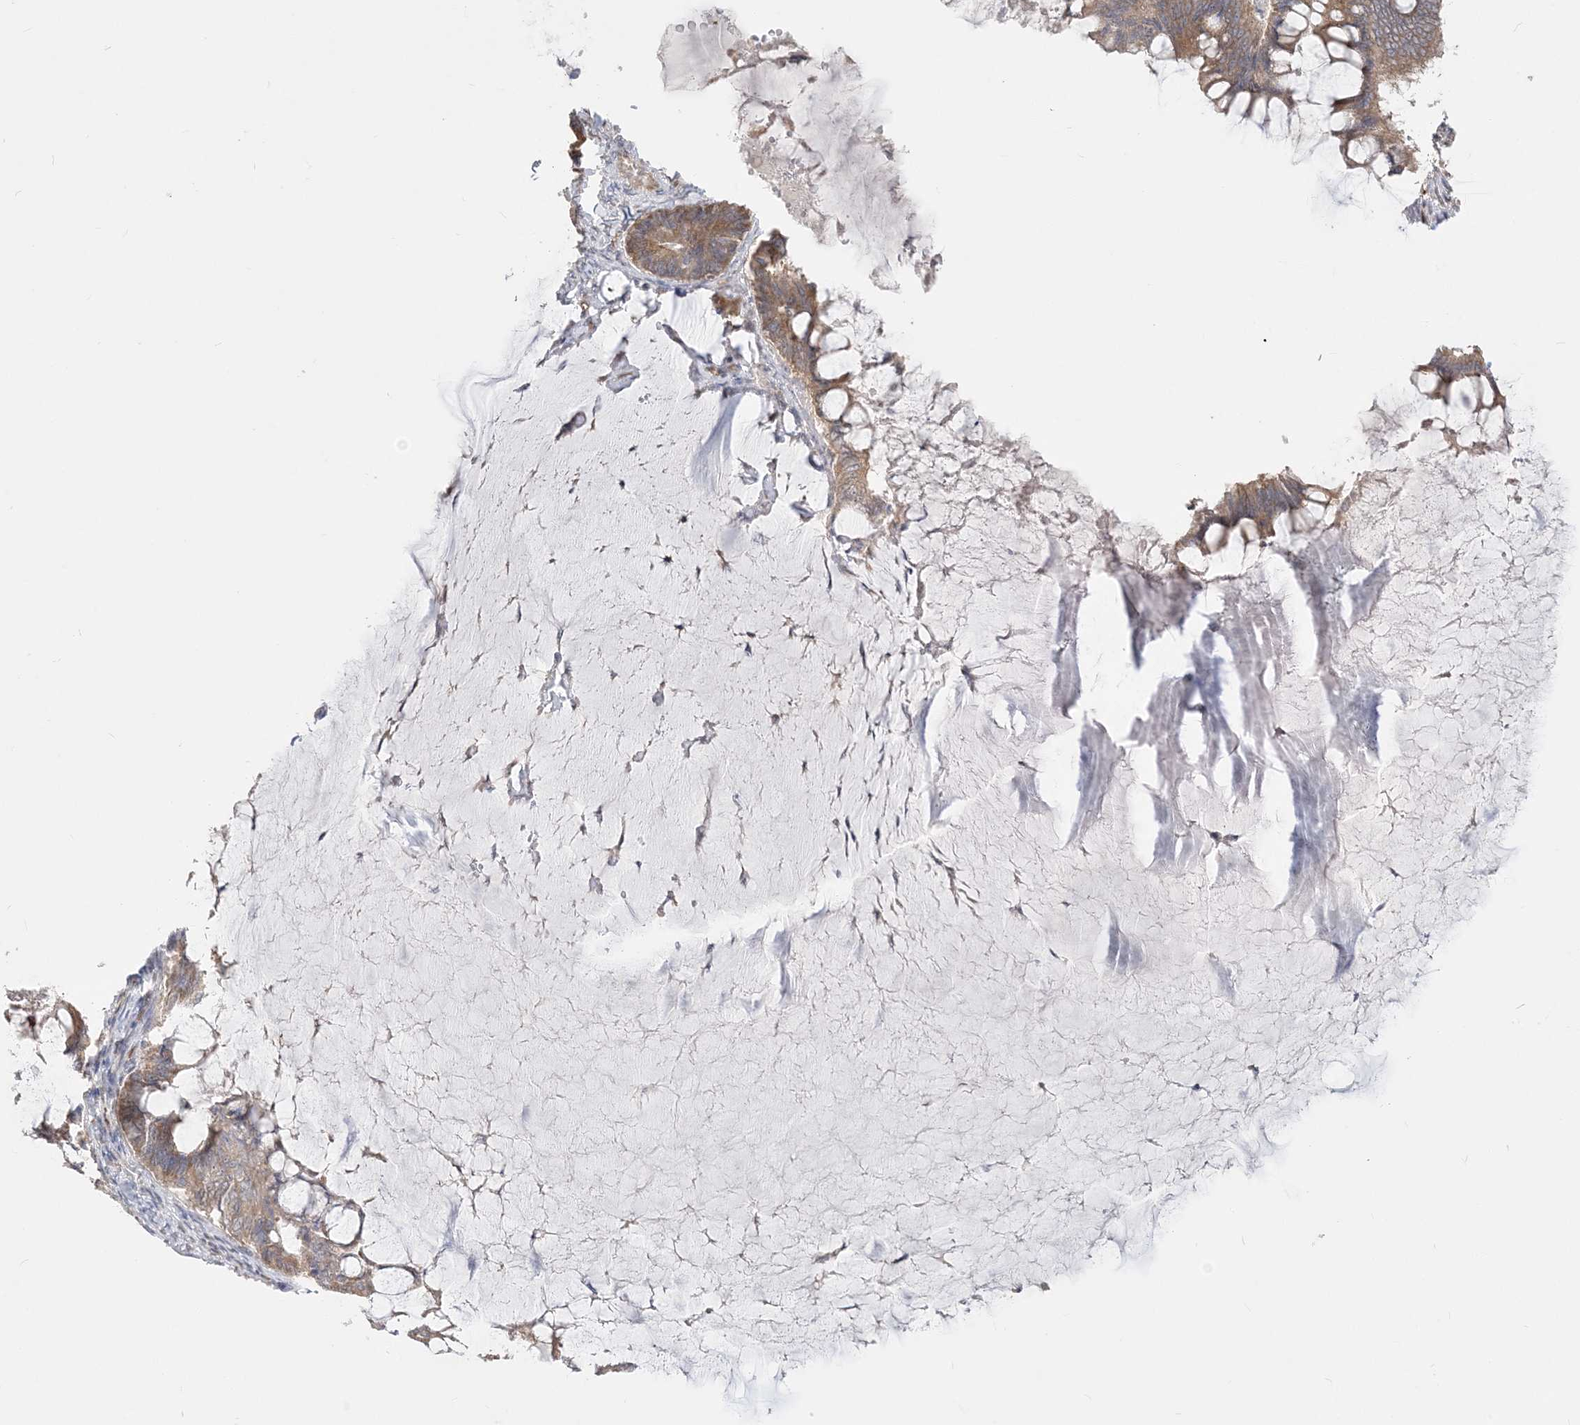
{"staining": {"intensity": "moderate", "quantity": ">75%", "location": "cytoplasmic/membranous"}, "tissue": "ovarian cancer", "cell_type": "Tumor cells", "image_type": "cancer", "snomed": [{"axis": "morphology", "description": "Cystadenocarcinoma, mucinous, NOS"}, {"axis": "topography", "description": "Ovary"}], "caption": "Moderate cytoplasmic/membranous positivity is appreciated in about >75% of tumor cells in ovarian cancer.", "gene": "FARSB", "patient": {"sex": "female", "age": 61}}